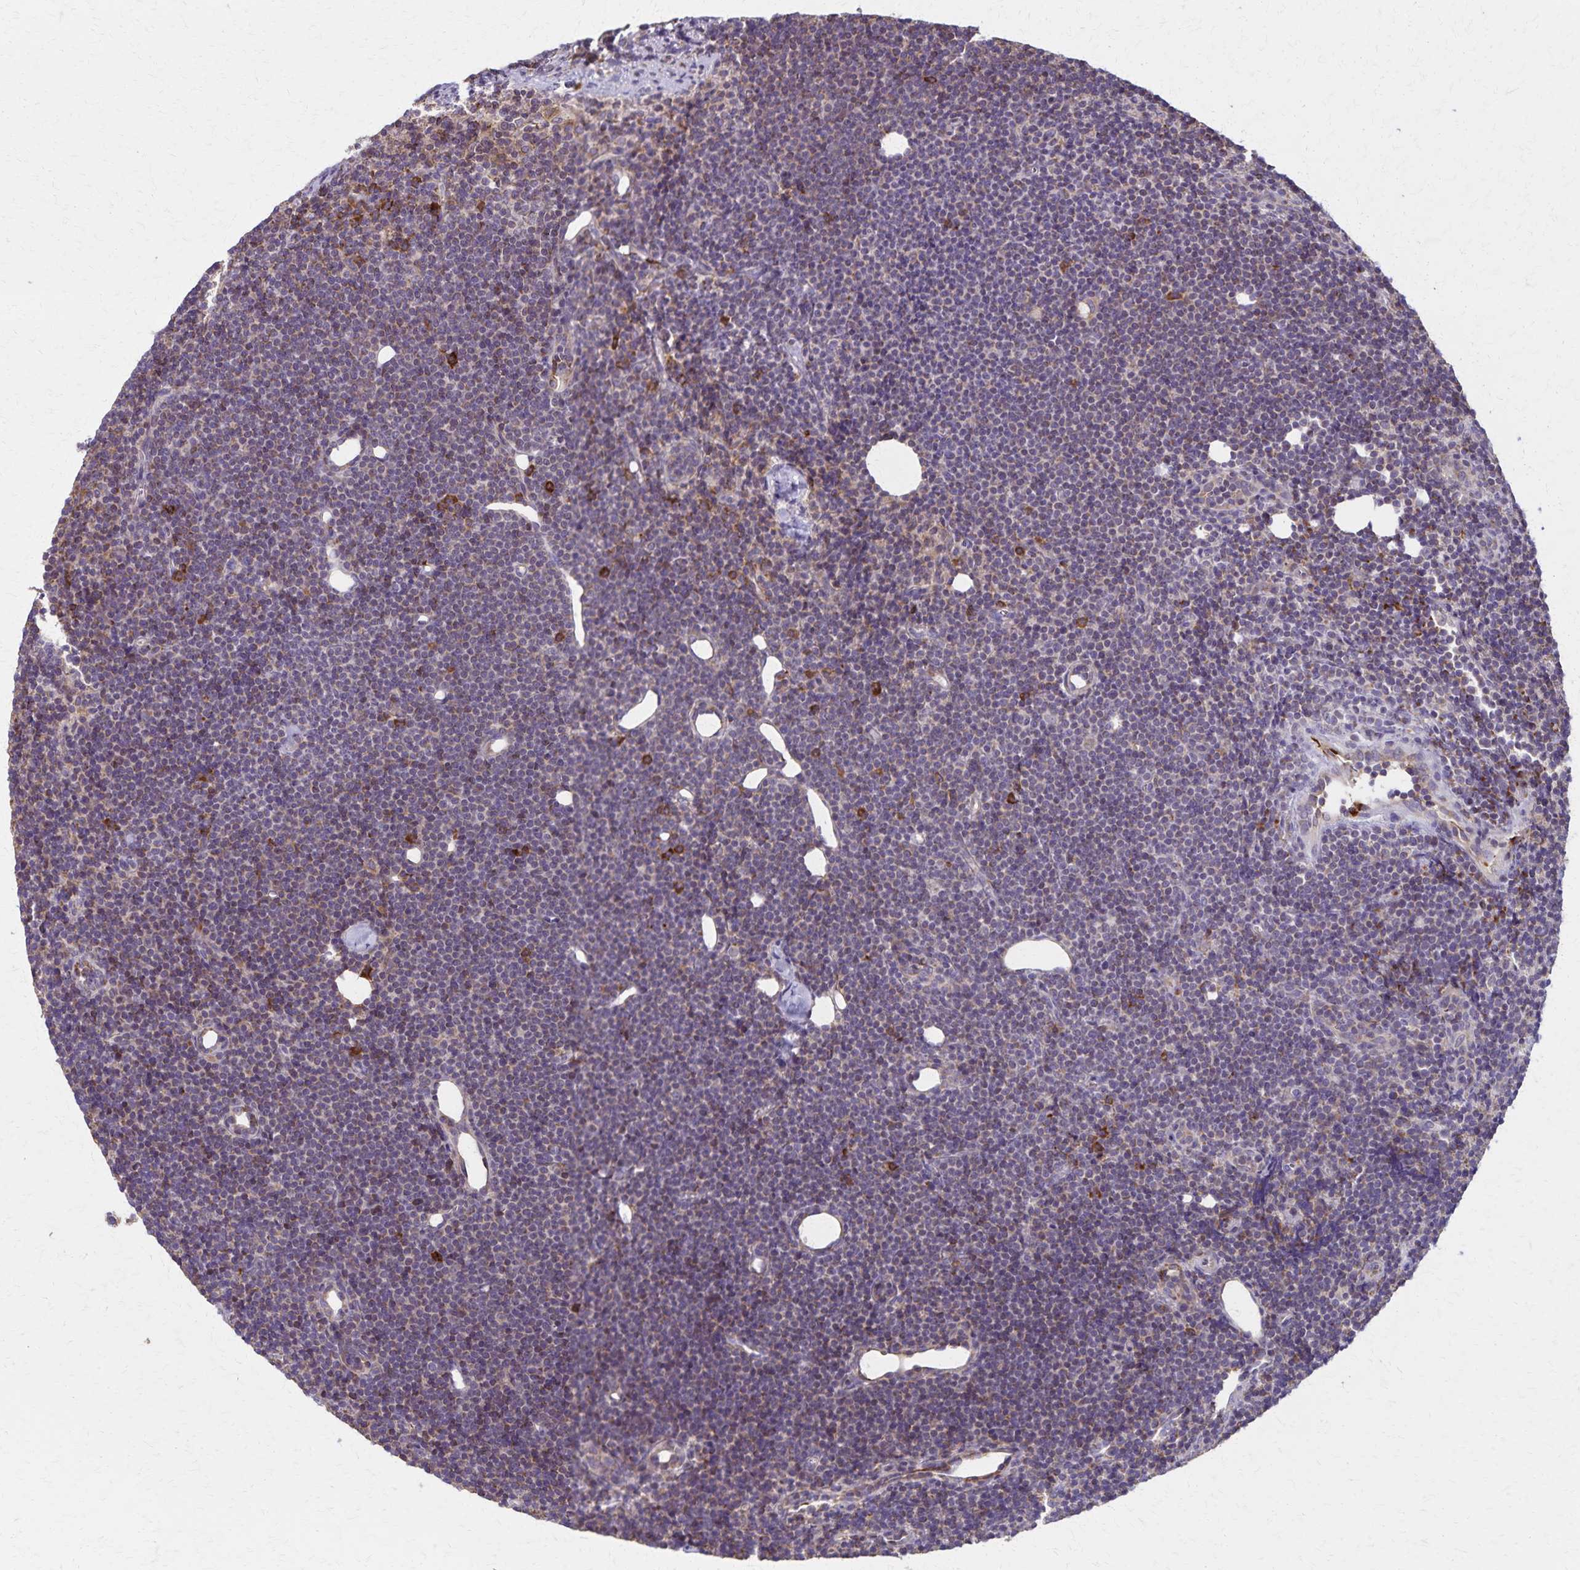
{"staining": {"intensity": "negative", "quantity": "none", "location": "none"}, "tissue": "lymphoma", "cell_type": "Tumor cells", "image_type": "cancer", "snomed": [{"axis": "morphology", "description": "Malignant lymphoma, non-Hodgkin's type, Low grade"}, {"axis": "topography", "description": "Lymph node"}], "caption": "Lymphoma was stained to show a protein in brown. There is no significant expression in tumor cells. Nuclei are stained in blue.", "gene": "RNF10", "patient": {"sex": "female", "age": 73}}